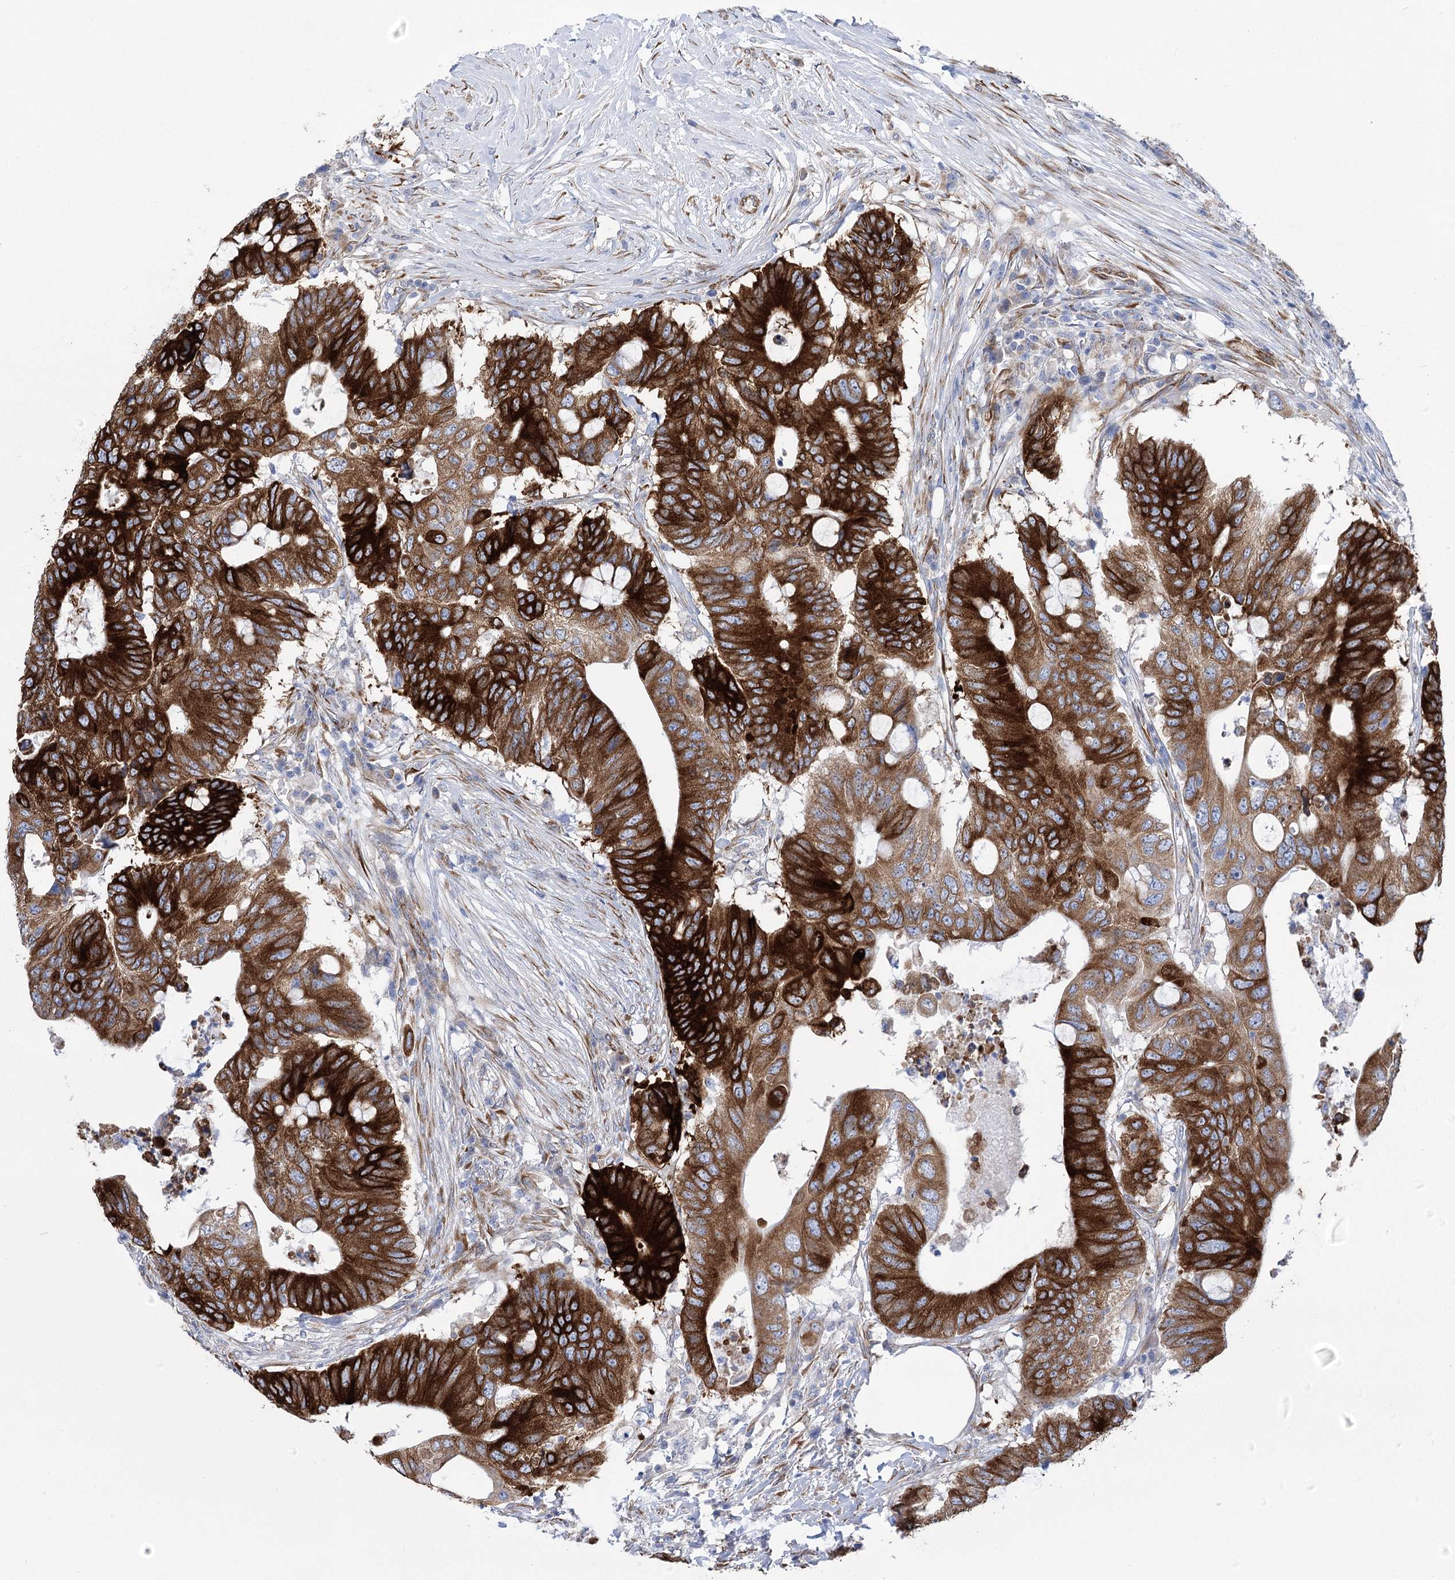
{"staining": {"intensity": "strong", "quantity": ">75%", "location": "cytoplasmic/membranous"}, "tissue": "colorectal cancer", "cell_type": "Tumor cells", "image_type": "cancer", "snomed": [{"axis": "morphology", "description": "Adenocarcinoma, NOS"}, {"axis": "topography", "description": "Colon"}], "caption": "The immunohistochemical stain highlights strong cytoplasmic/membranous expression in tumor cells of colorectal cancer (adenocarcinoma) tissue. The protein of interest is stained brown, and the nuclei are stained in blue (DAB (3,3'-diaminobenzidine) IHC with brightfield microscopy, high magnification).", "gene": "YTHDC2", "patient": {"sex": "male", "age": 71}}